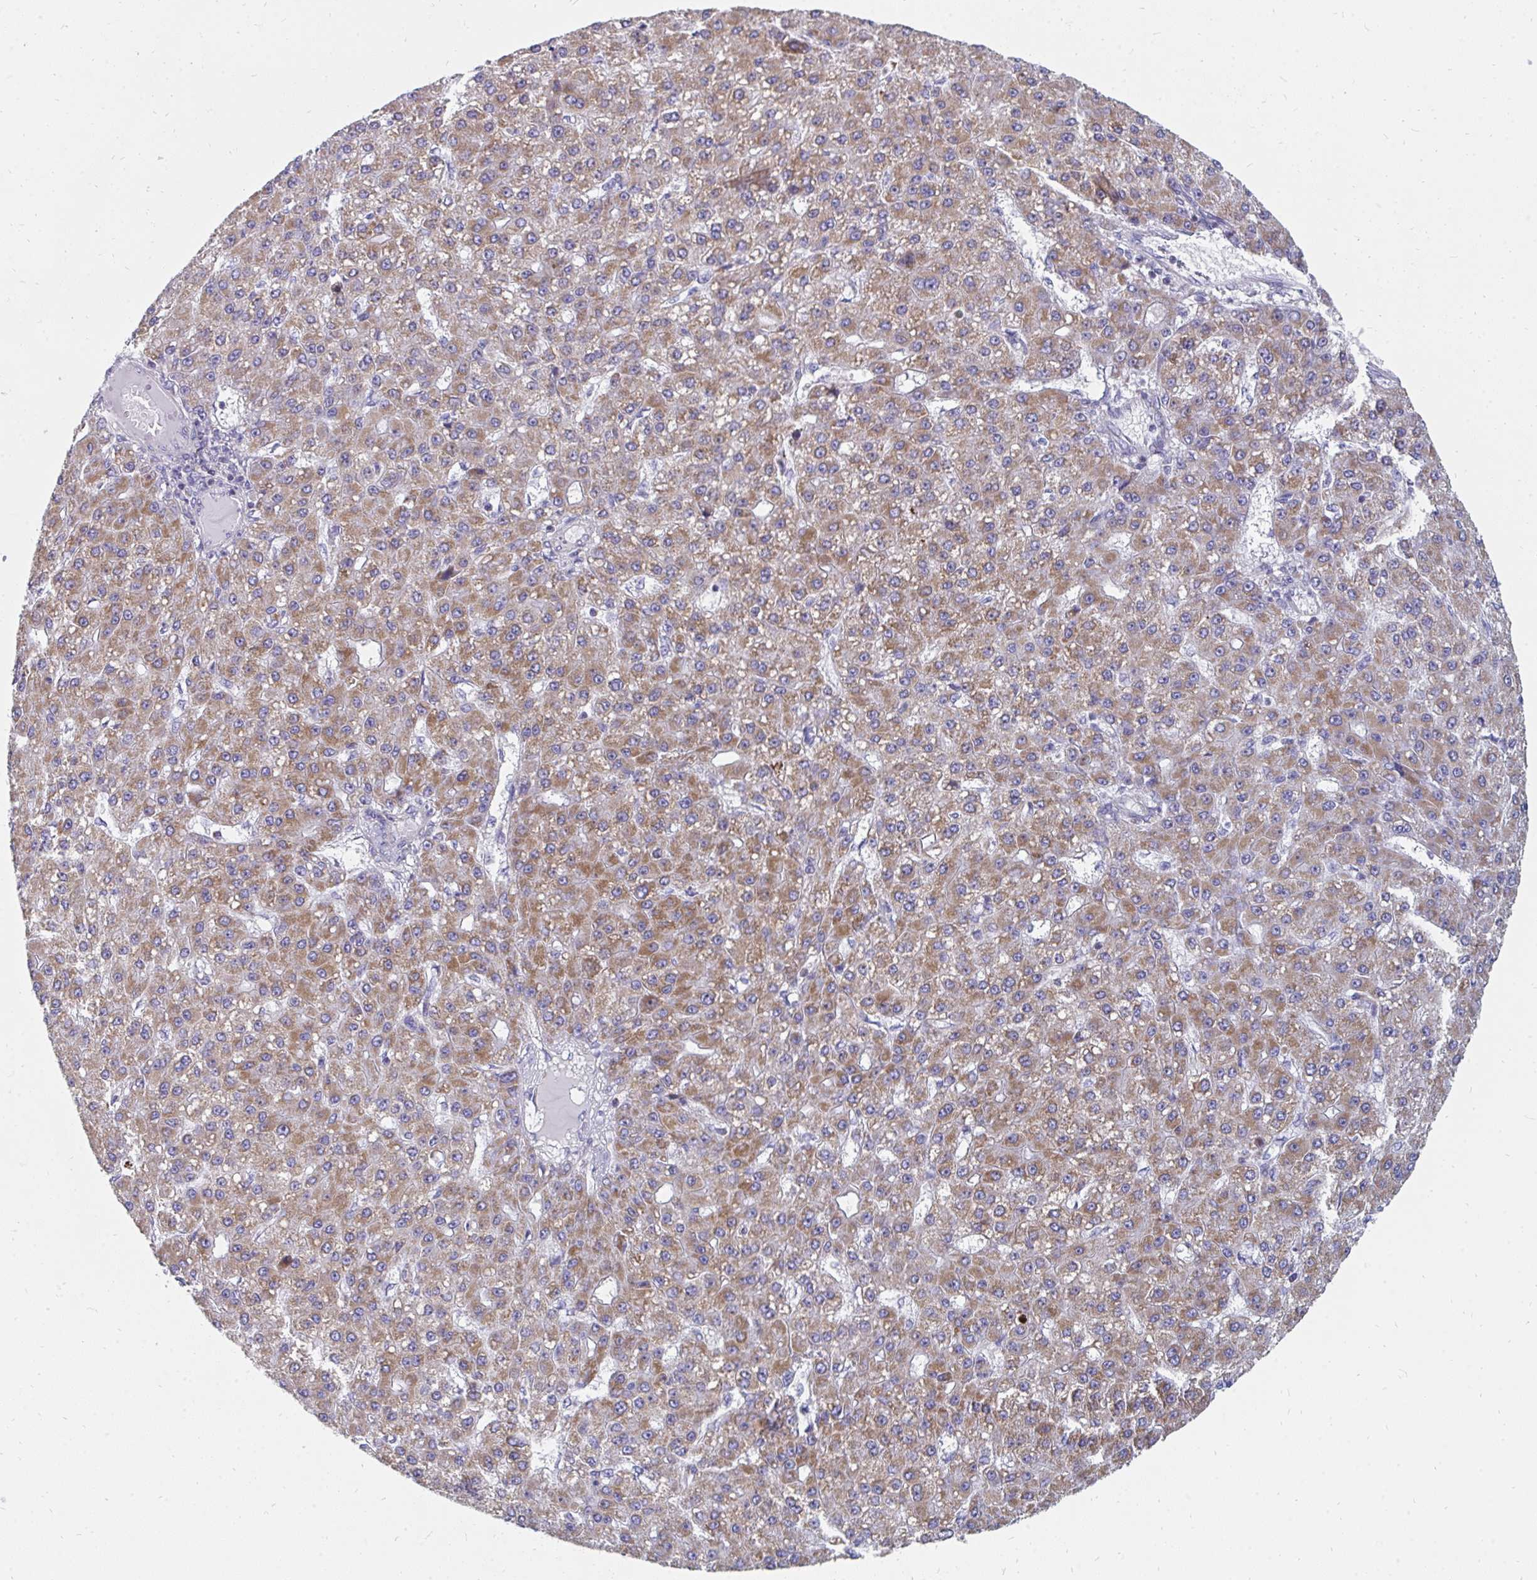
{"staining": {"intensity": "moderate", "quantity": ">75%", "location": "cytoplasmic/membranous"}, "tissue": "liver cancer", "cell_type": "Tumor cells", "image_type": "cancer", "snomed": [{"axis": "morphology", "description": "Carcinoma, Hepatocellular, NOS"}, {"axis": "topography", "description": "Liver"}], "caption": "Moderate cytoplasmic/membranous expression for a protein is present in about >75% of tumor cells of liver cancer (hepatocellular carcinoma) using immunohistochemistry.", "gene": "PC", "patient": {"sex": "male", "age": 67}}